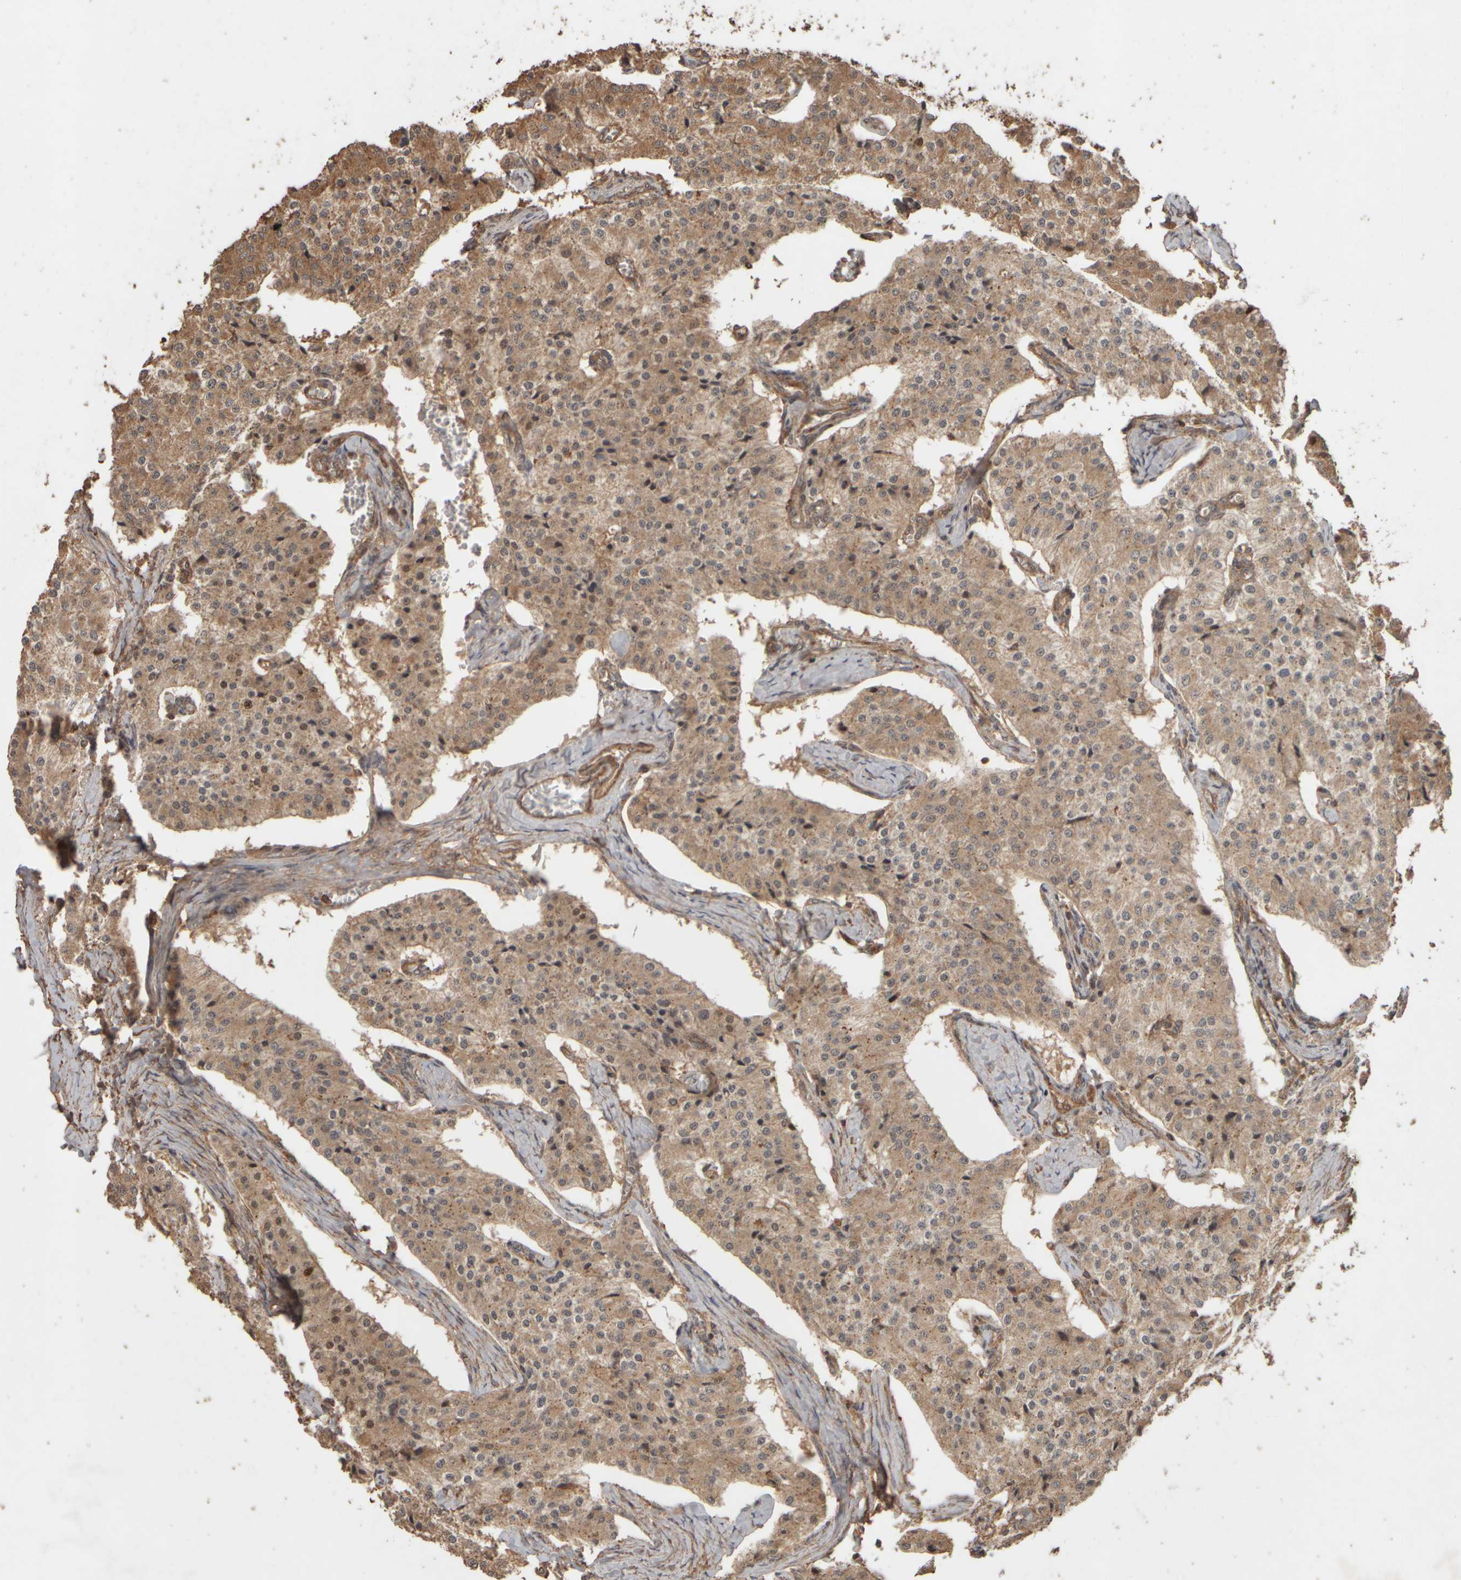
{"staining": {"intensity": "moderate", "quantity": ">75%", "location": "cytoplasmic/membranous"}, "tissue": "carcinoid", "cell_type": "Tumor cells", "image_type": "cancer", "snomed": [{"axis": "morphology", "description": "Carcinoid, malignant, NOS"}, {"axis": "topography", "description": "Colon"}], "caption": "Immunohistochemistry (IHC) histopathology image of neoplastic tissue: human carcinoid stained using IHC demonstrates medium levels of moderate protein expression localized specifically in the cytoplasmic/membranous of tumor cells, appearing as a cytoplasmic/membranous brown color.", "gene": "SPHK1", "patient": {"sex": "female", "age": 52}}